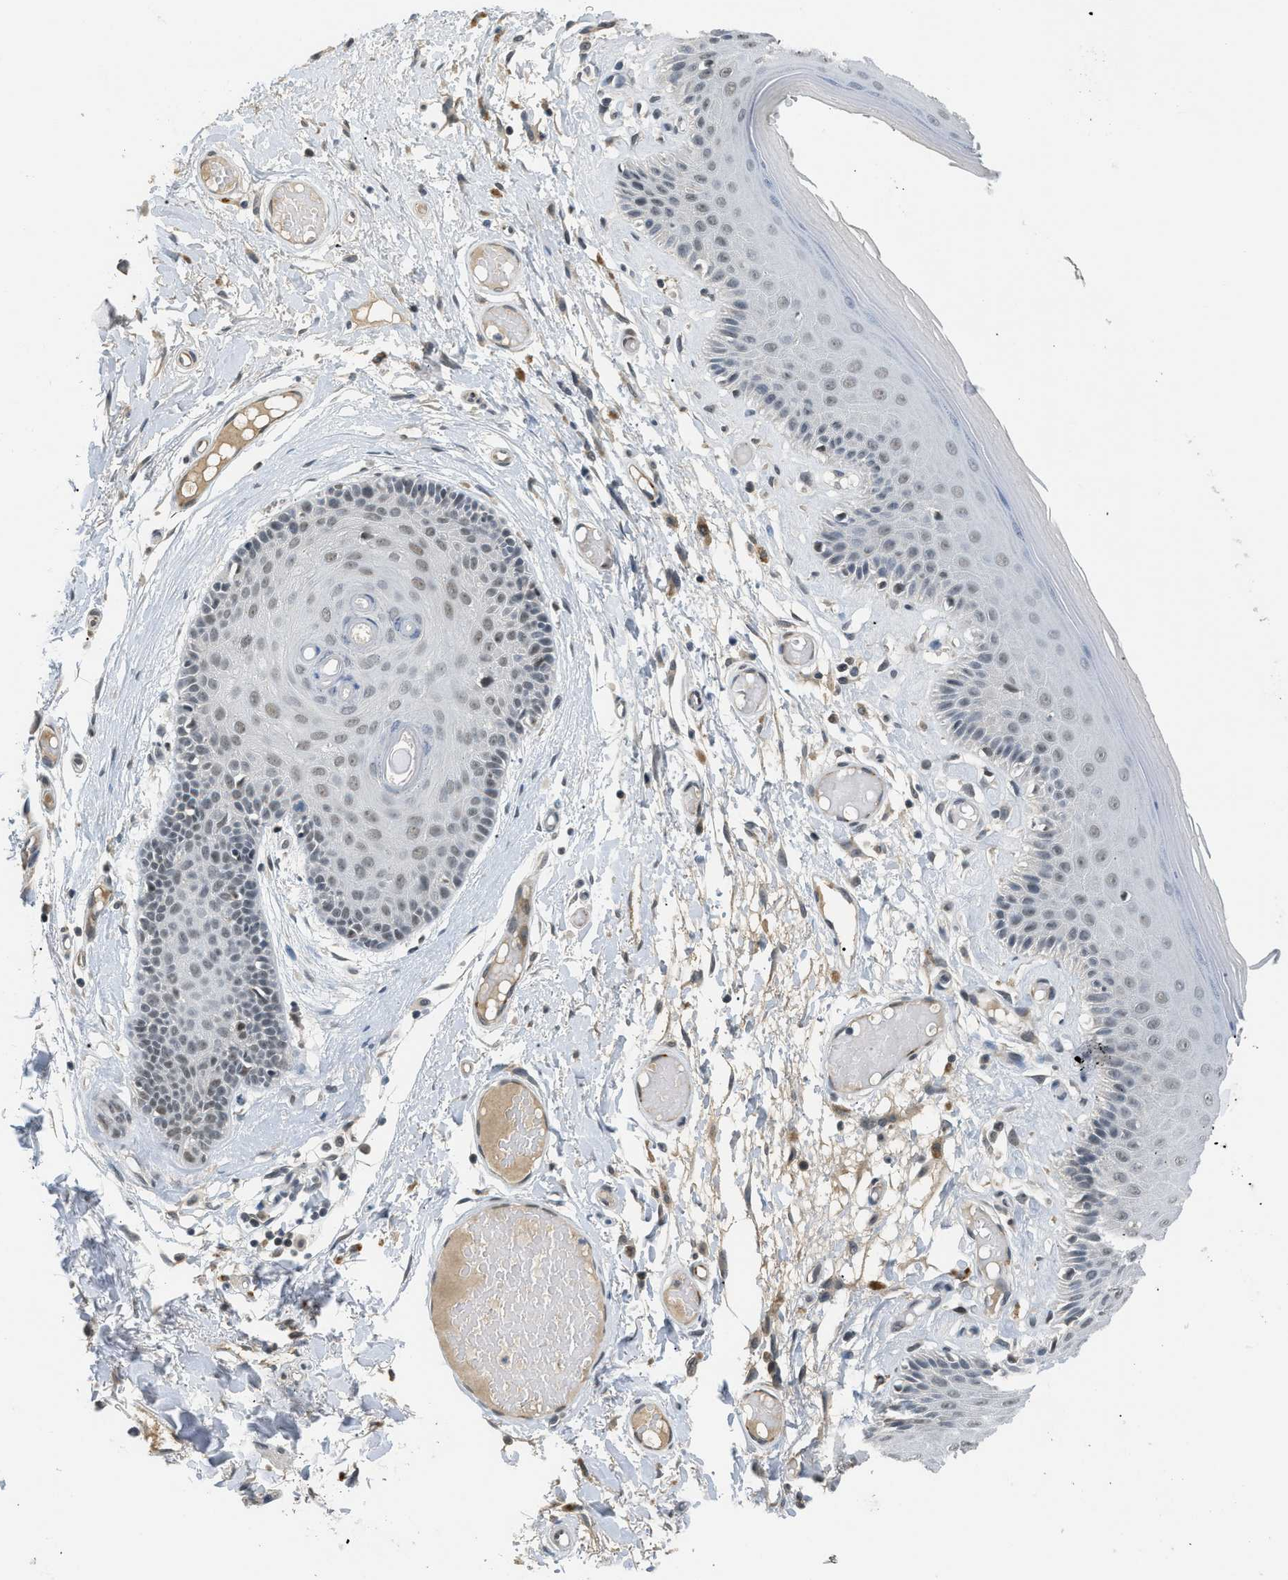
{"staining": {"intensity": "weak", "quantity": "<25%", "location": "nuclear"}, "tissue": "skin", "cell_type": "Epidermal cells", "image_type": "normal", "snomed": [{"axis": "morphology", "description": "Normal tissue, NOS"}, {"axis": "topography", "description": "Vulva"}], "caption": "A high-resolution photomicrograph shows IHC staining of benign skin, which demonstrates no significant expression in epidermal cells.", "gene": "MZF1", "patient": {"sex": "female", "age": 73}}